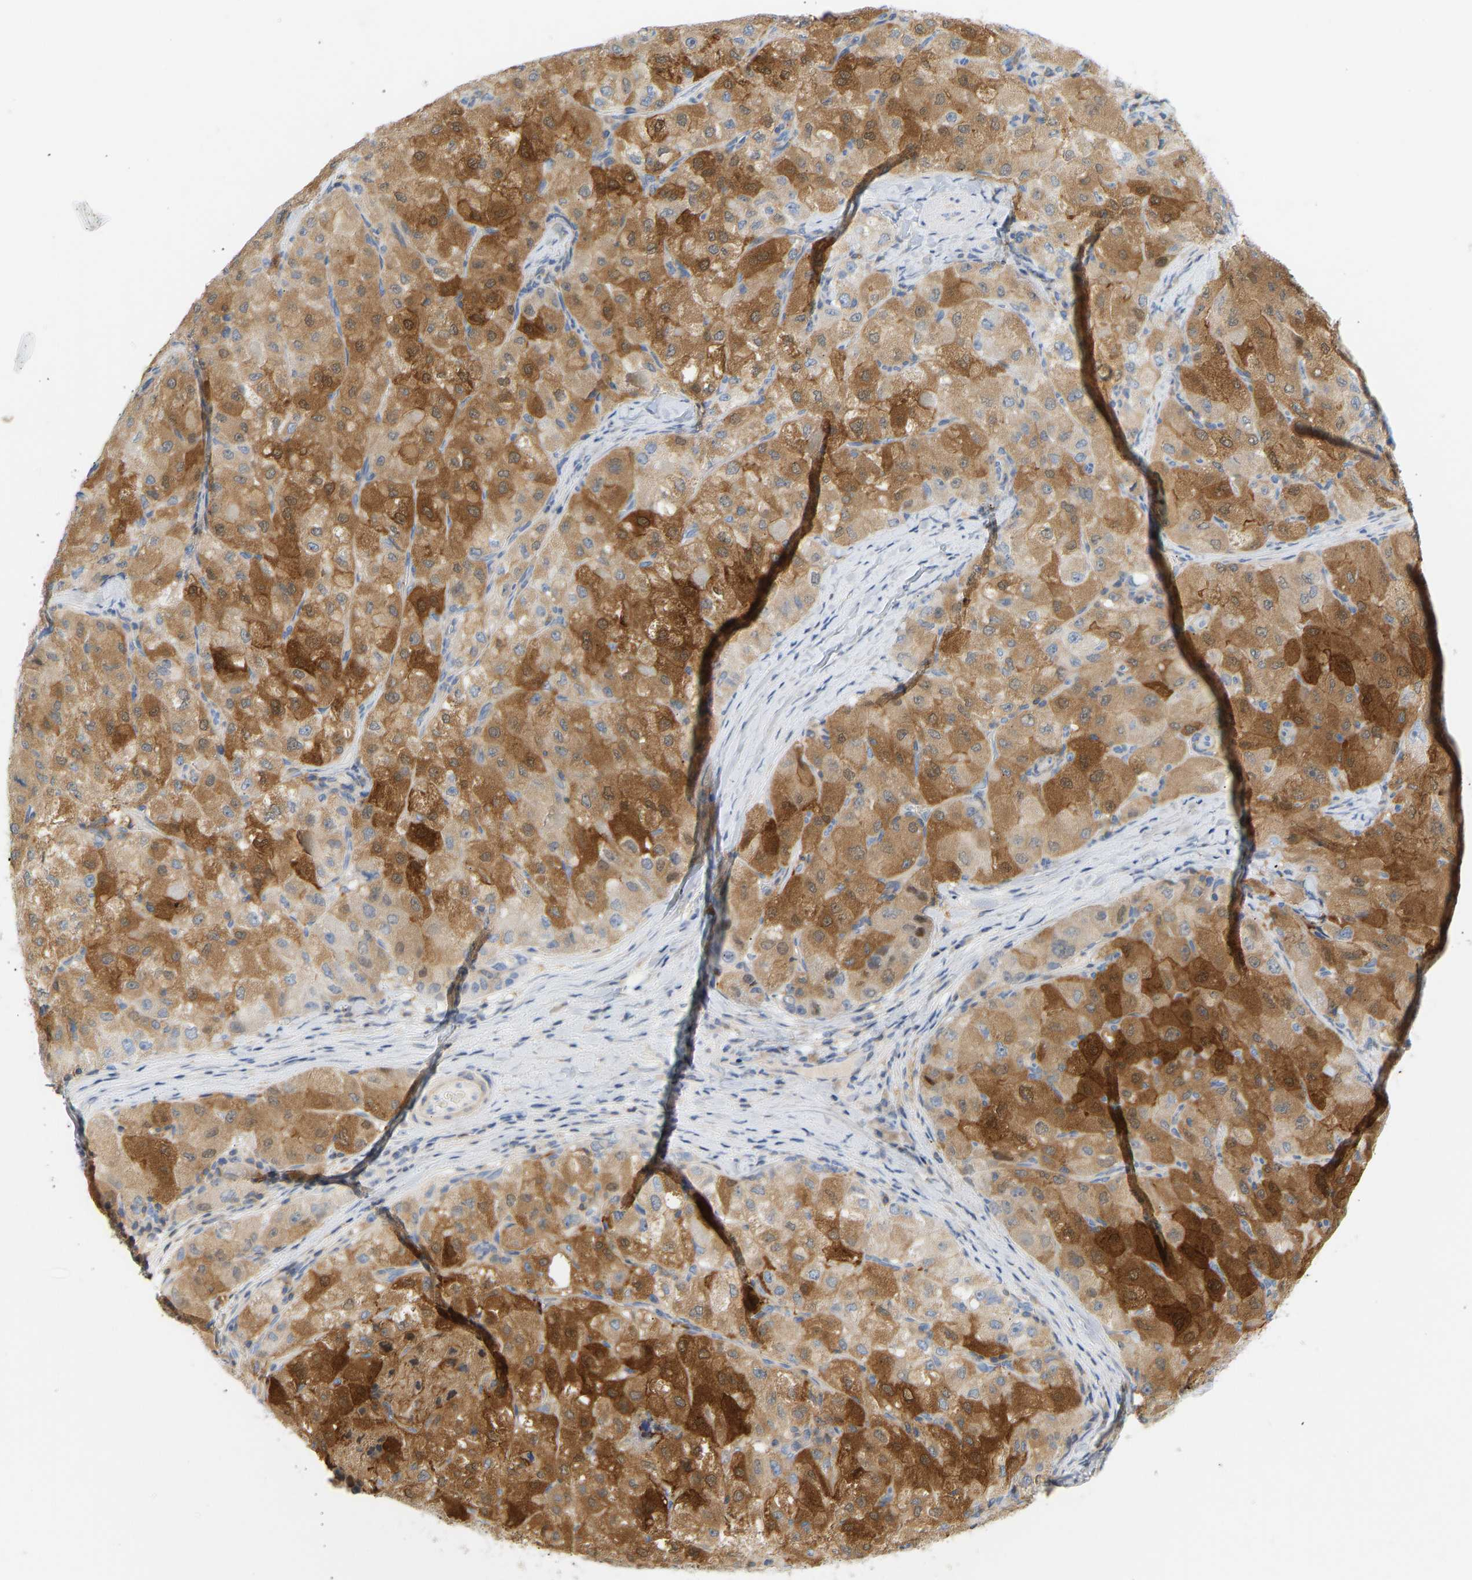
{"staining": {"intensity": "strong", "quantity": ">75%", "location": "cytoplasmic/membranous,nuclear"}, "tissue": "liver cancer", "cell_type": "Tumor cells", "image_type": "cancer", "snomed": [{"axis": "morphology", "description": "Carcinoma, Hepatocellular, NOS"}, {"axis": "topography", "description": "Liver"}], "caption": "Immunohistochemical staining of human liver hepatocellular carcinoma reveals high levels of strong cytoplasmic/membranous and nuclear protein staining in about >75% of tumor cells. The staining was performed using DAB to visualize the protein expression in brown, while the nuclei were stained in blue with hematoxylin (Magnification: 20x).", "gene": "BVES", "patient": {"sex": "male", "age": 80}}